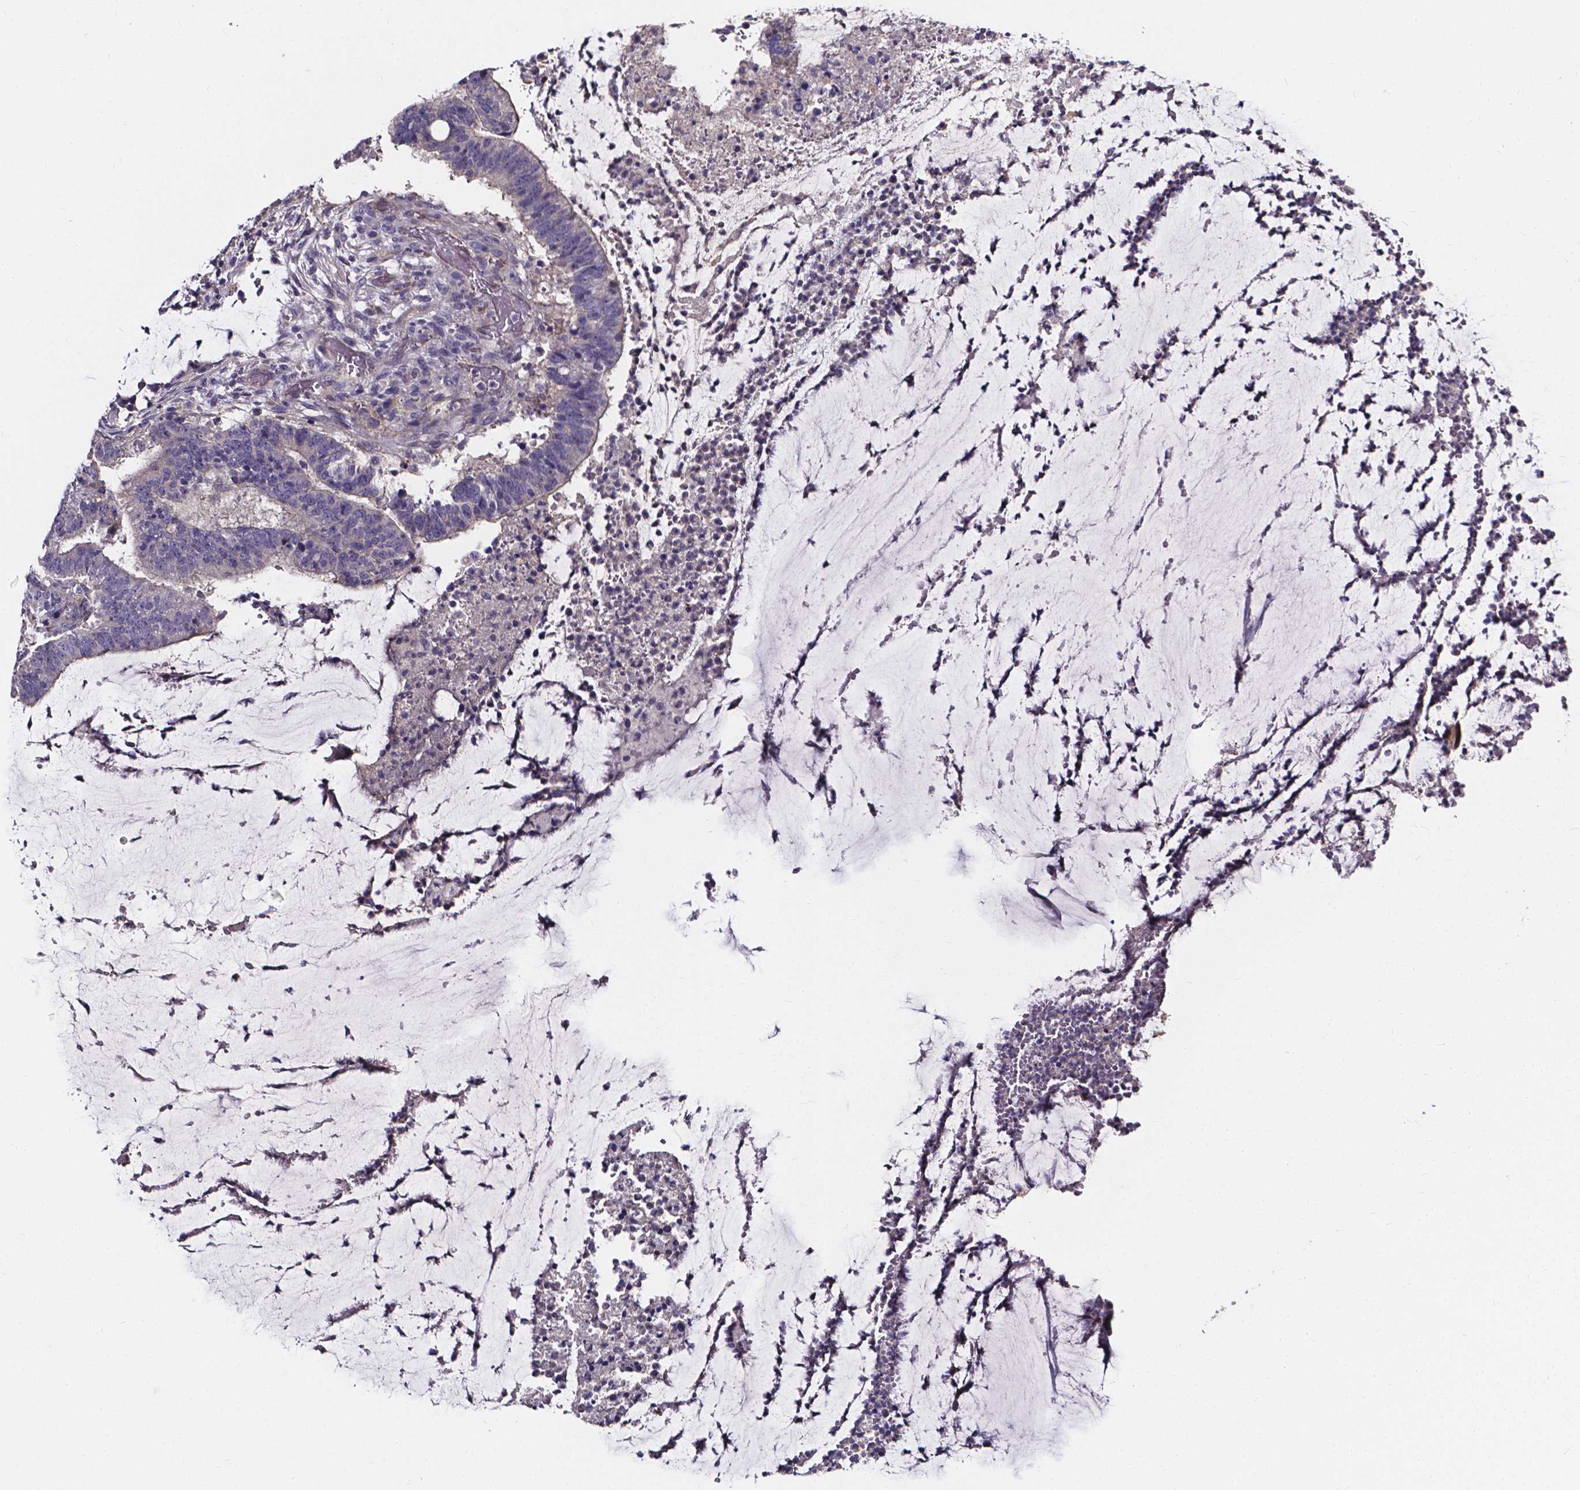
{"staining": {"intensity": "negative", "quantity": "none", "location": "none"}, "tissue": "colorectal cancer", "cell_type": "Tumor cells", "image_type": "cancer", "snomed": [{"axis": "morphology", "description": "Adenocarcinoma, NOS"}, {"axis": "topography", "description": "Colon"}], "caption": "A high-resolution micrograph shows immunohistochemistry staining of colorectal cancer, which shows no significant expression in tumor cells.", "gene": "CACNG8", "patient": {"sex": "female", "age": 43}}